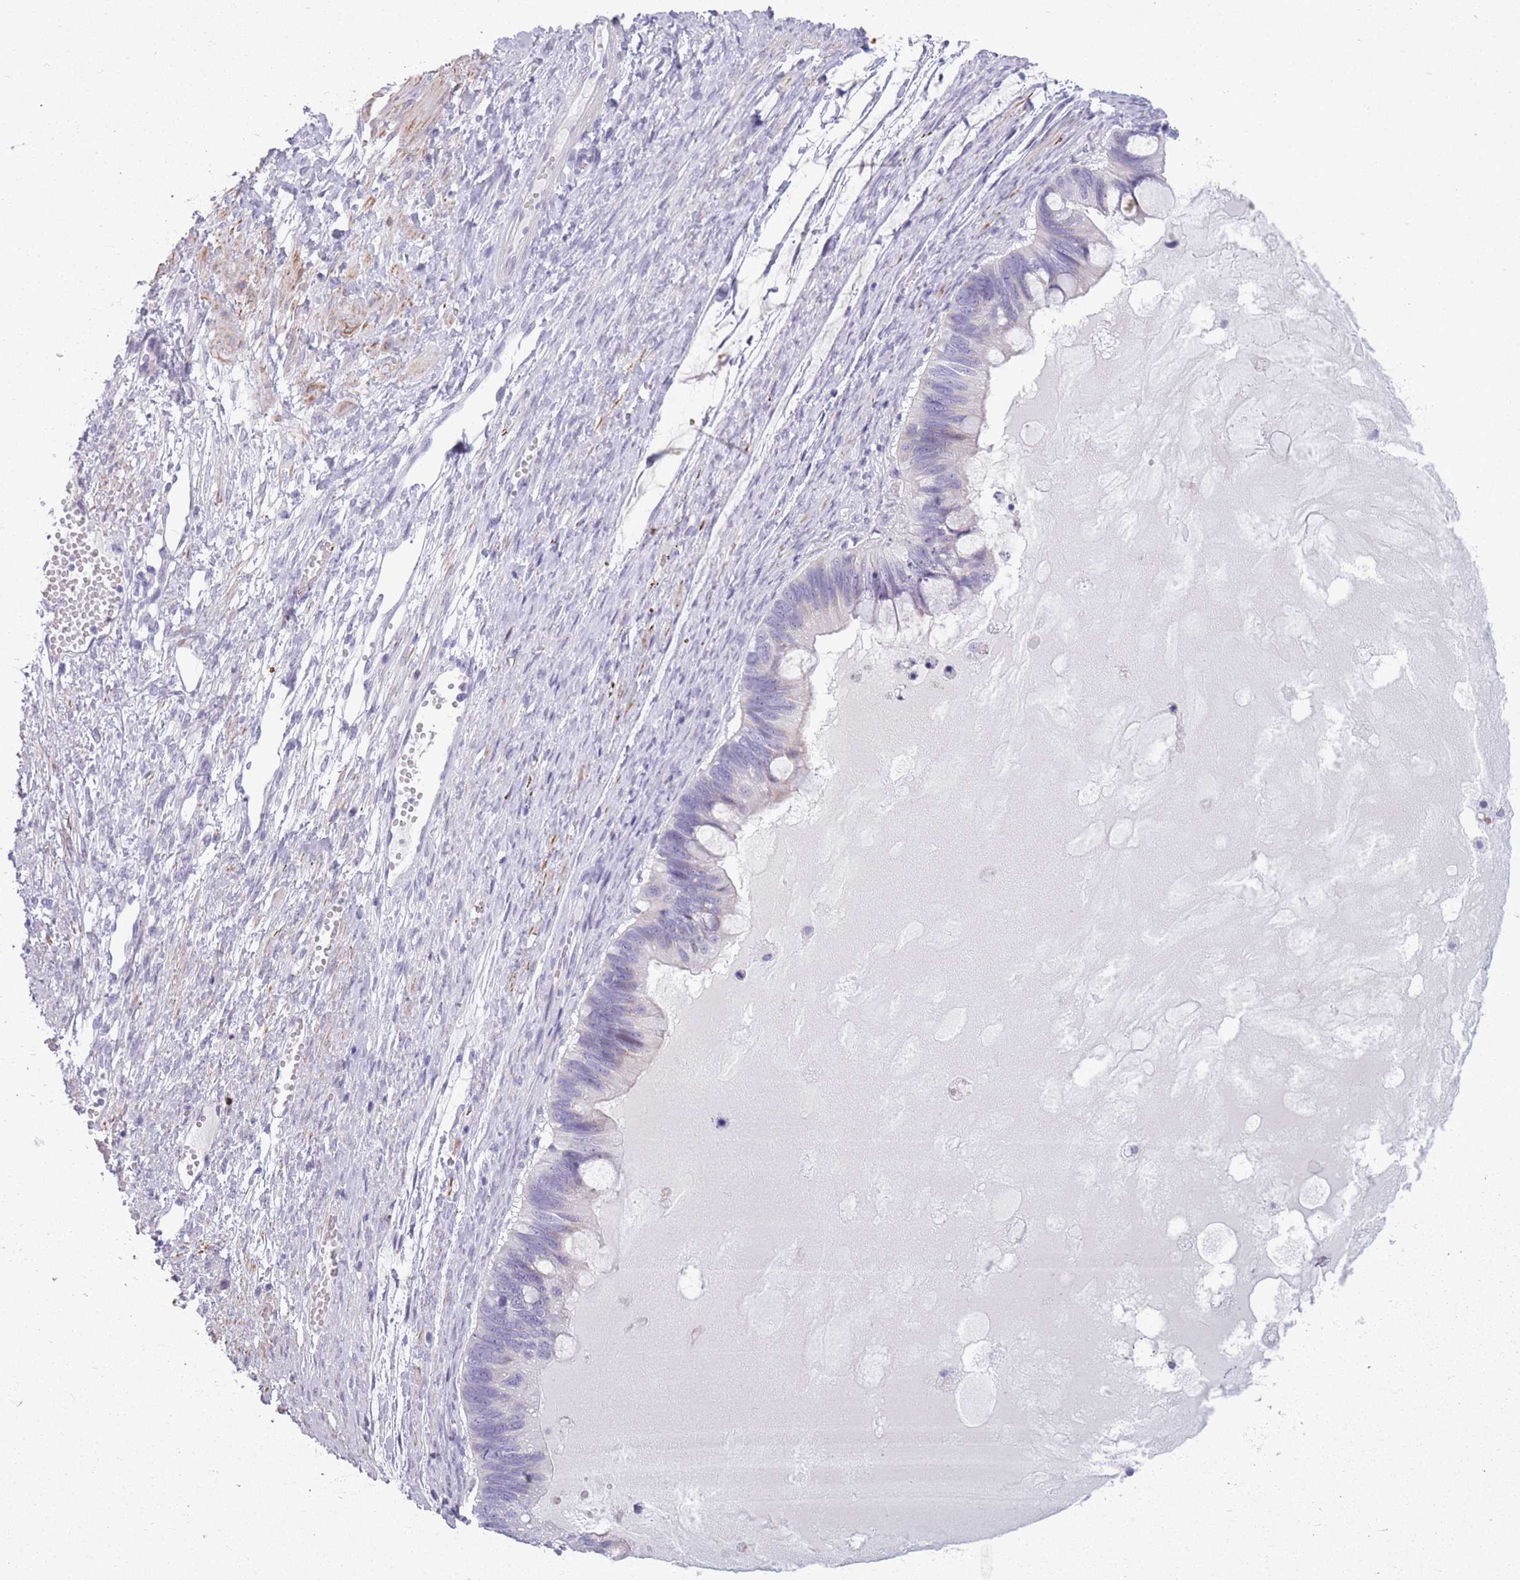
{"staining": {"intensity": "negative", "quantity": "none", "location": "none"}, "tissue": "ovarian cancer", "cell_type": "Tumor cells", "image_type": "cancer", "snomed": [{"axis": "morphology", "description": "Cystadenocarcinoma, mucinous, NOS"}, {"axis": "topography", "description": "Ovary"}], "caption": "Protein analysis of ovarian cancer (mucinous cystadenocarcinoma) shows no significant positivity in tumor cells.", "gene": "GOLGA6D", "patient": {"sex": "female", "age": 61}}